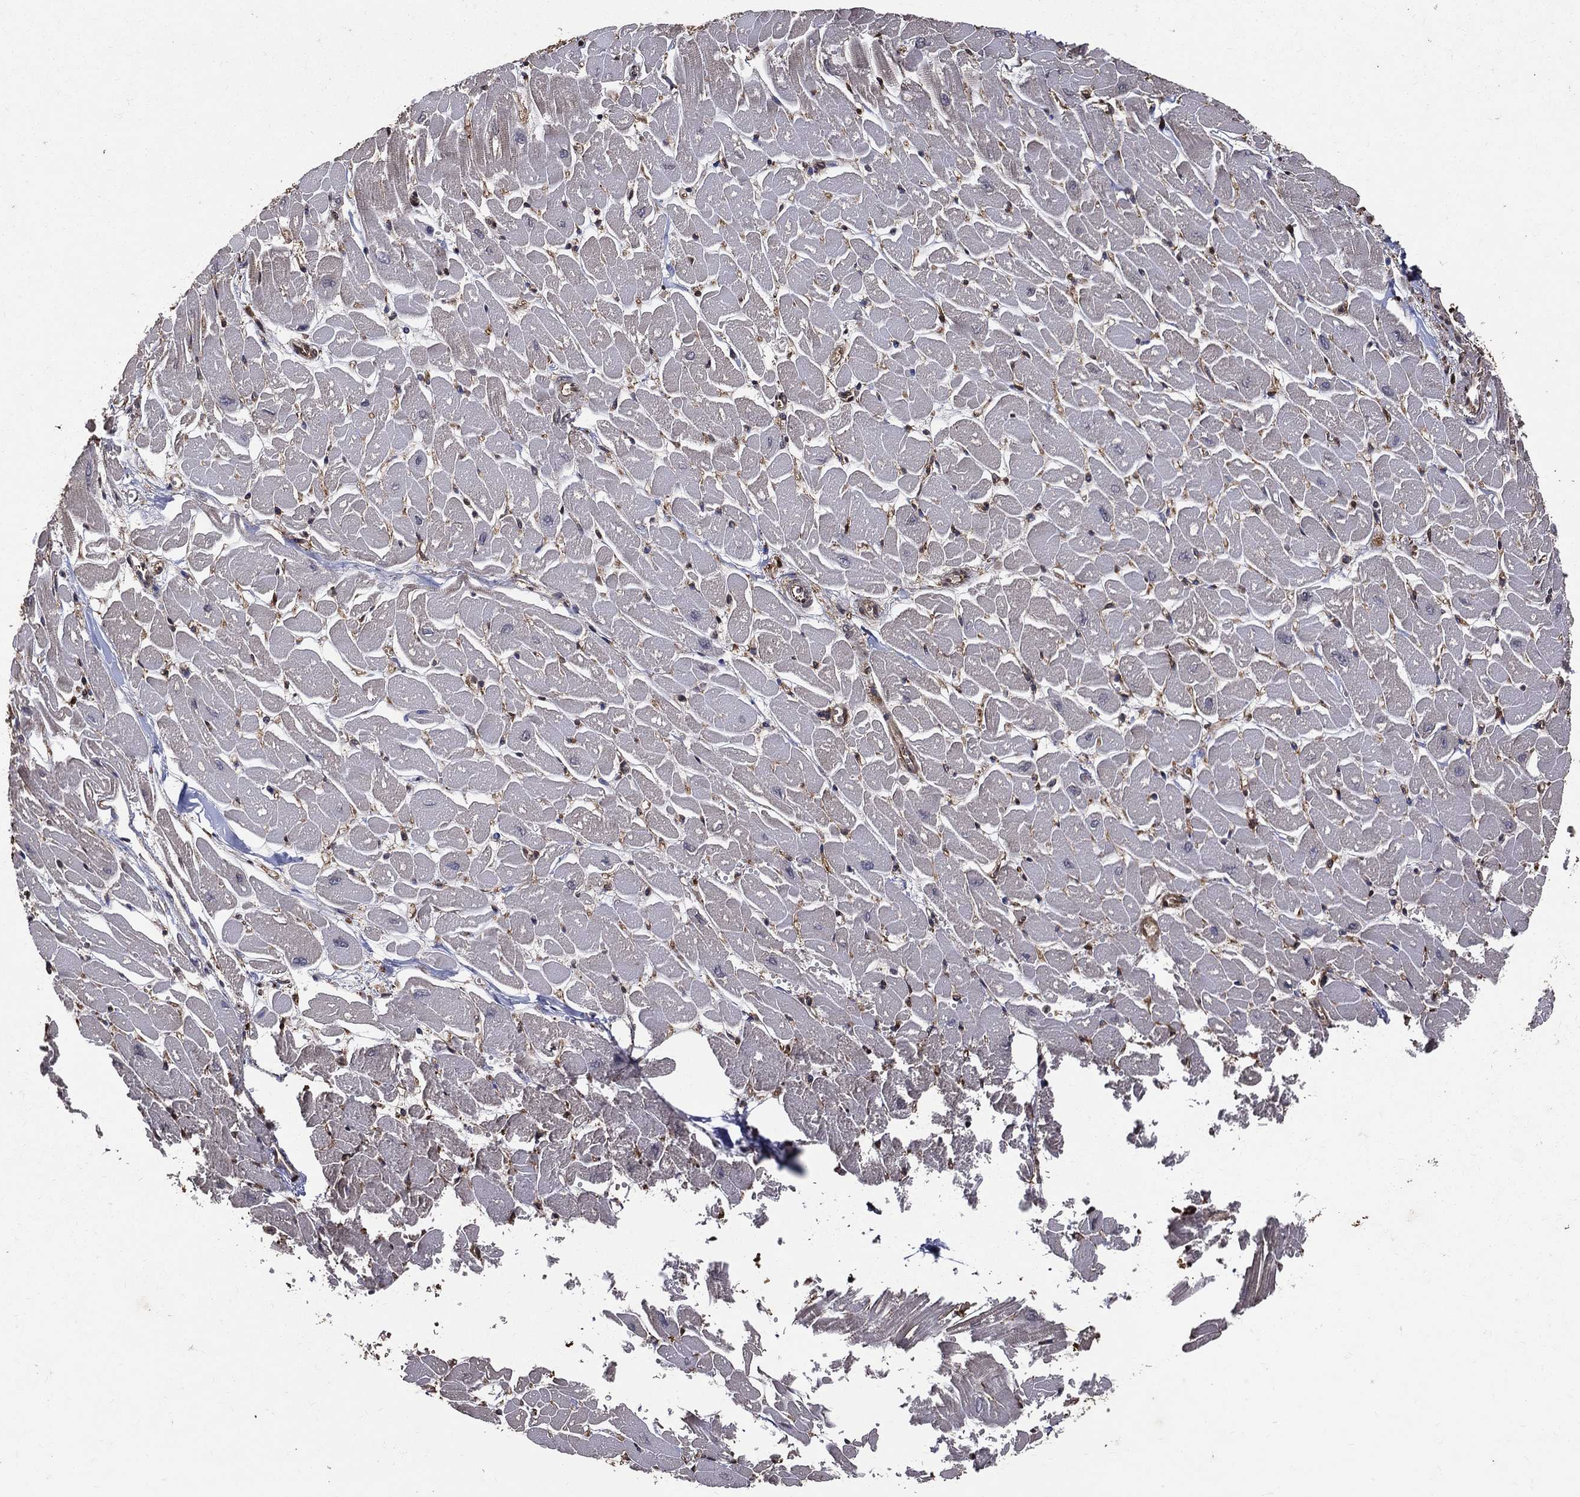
{"staining": {"intensity": "moderate", "quantity": "<25%", "location": "cytoplasmic/membranous"}, "tissue": "heart muscle", "cell_type": "Cardiomyocytes", "image_type": "normal", "snomed": [{"axis": "morphology", "description": "Normal tissue, NOS"}, {"axis": "topography", "description": "Heart"}], "caption": "Benign heart muscle reveals moderate cytoplasmic/membranous expression in approximately <25% of cardiomyocytes.", "gene": "DPYSL2", "patient": {"sex": "male", "age": 57}}